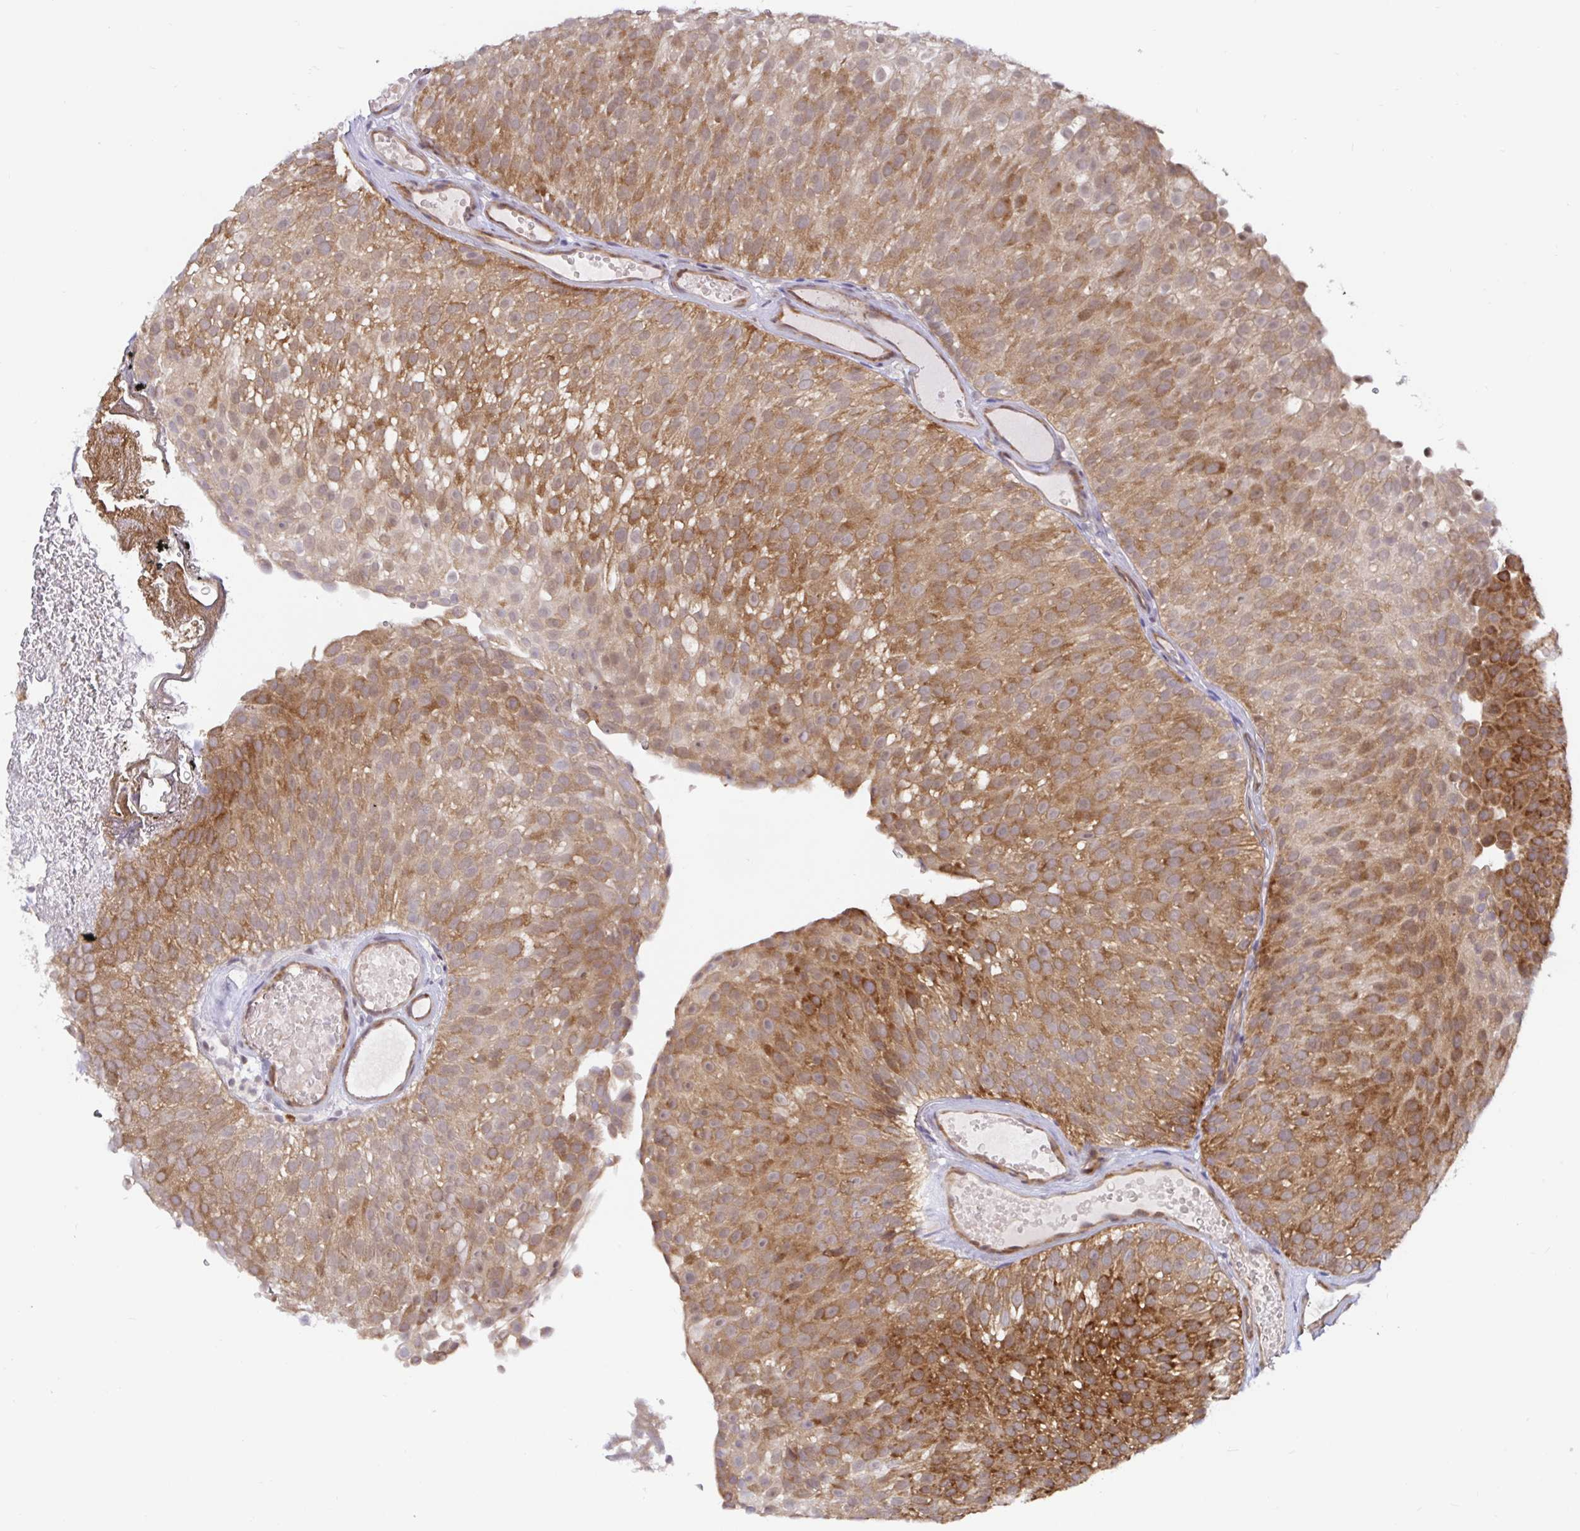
{"staining": {"intensity": "strong", "quantity": ">75%", "location": "cytoplasmic/membranous"}, "tissue": "urothelial cancer", "cell_type": "Tumor cells", "image_type": "cancer", "snomed": [{"axis": "morphology", "description": "Urothelial carcinoma, Low grade"}, {"axis": "topography", "description": "Urinary bladder"}], "caption": "Human low-grade urothelial carcinoma stained with a brown dye demonstrates strong cytoplasmic/membranous positive expression in about >75% of tumor cells.", "gene": "LARP1", "patient": {"sex": "male", "age": 78}}